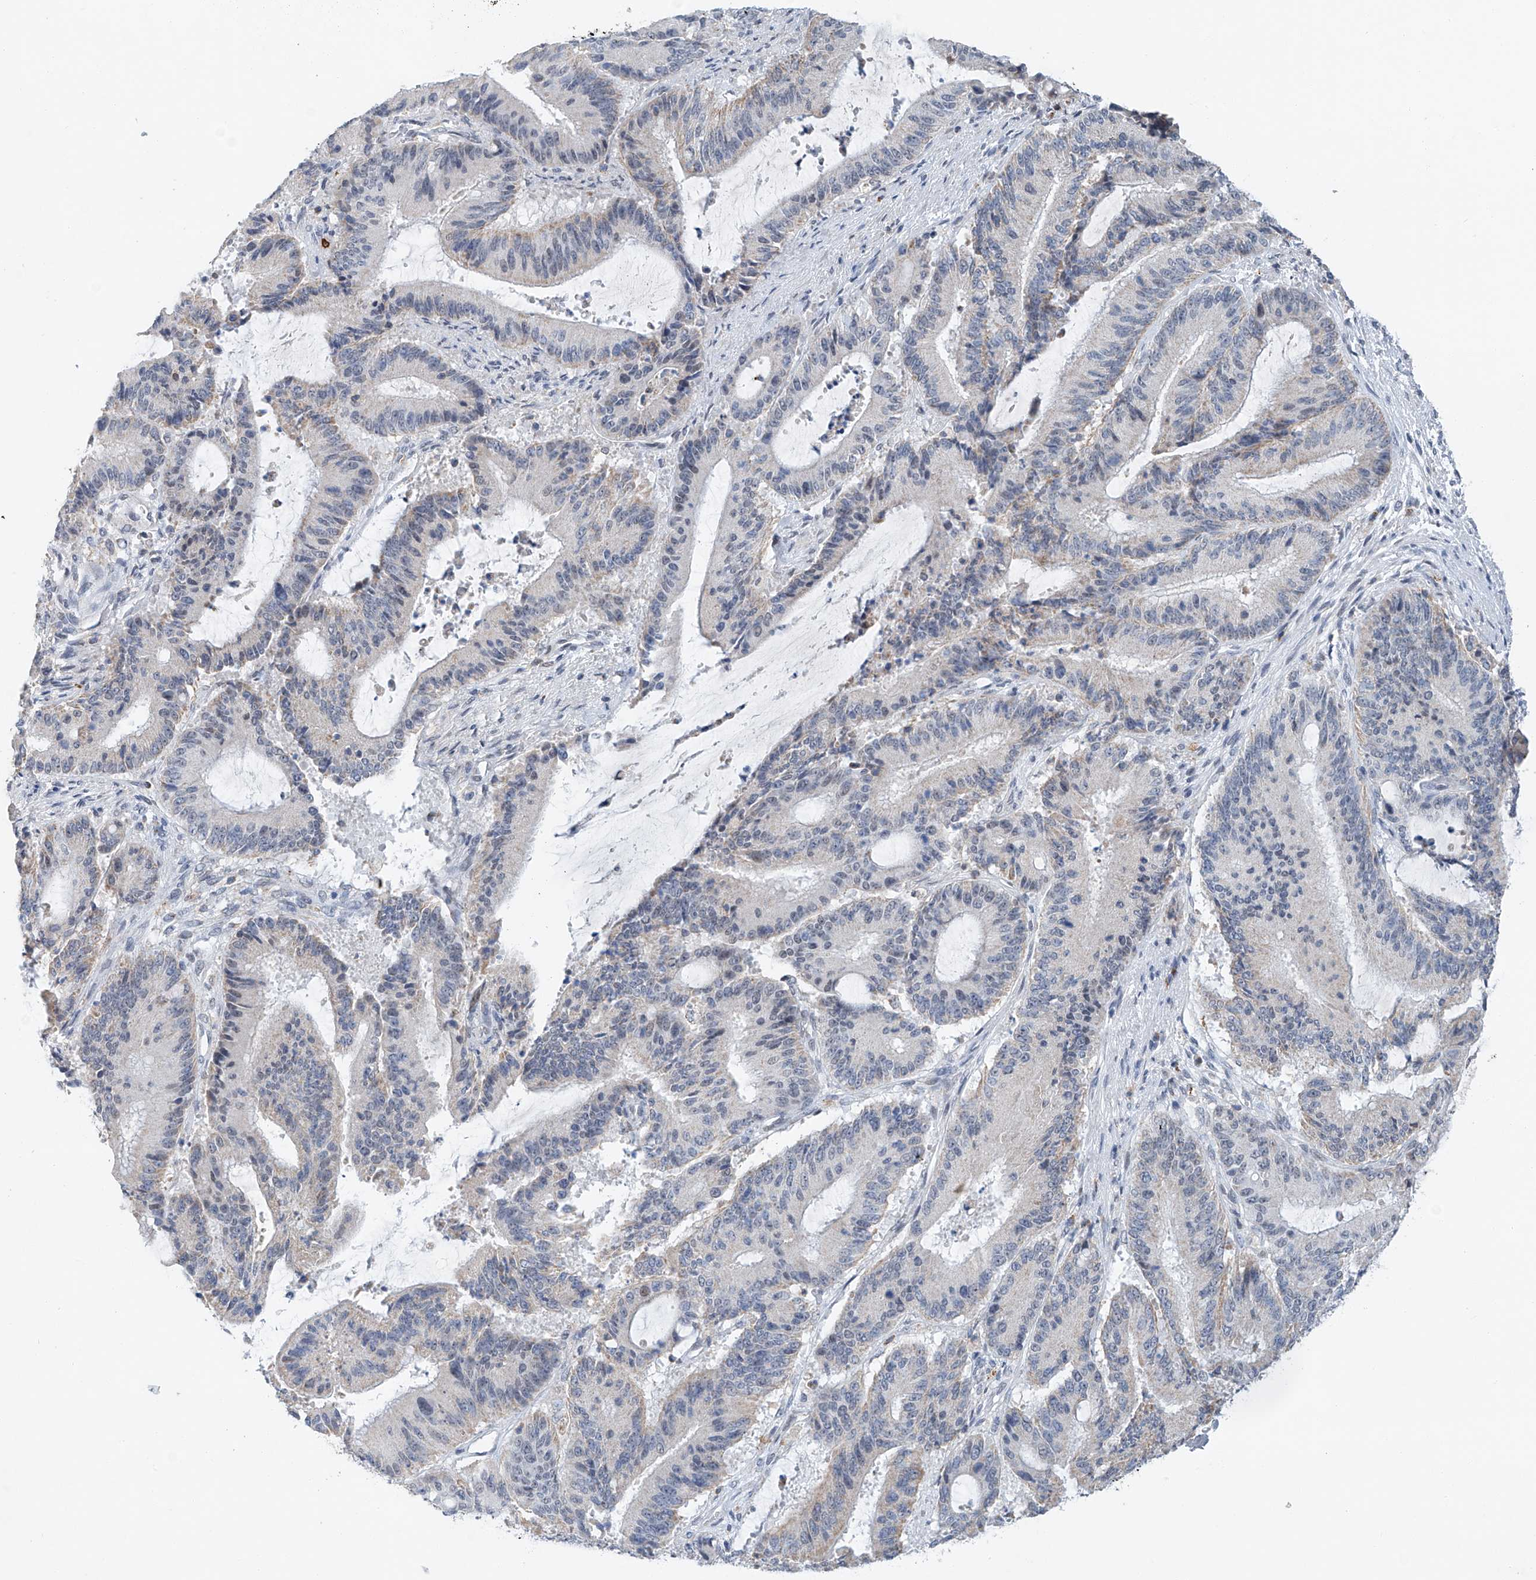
{"staining": {"intensity": "weak", "quantity": "<25%", "location": "cytoplasmic/membranous"}, "tissue": "liver cancer", "cell_type": "Tumor cells", "image_type": "cancer", "snomed": [{"axis": "morphology", "description": "Normal tissue, NOS"}, {"axis": "morphology", "description": "Cholangiocarcinoma"}, {"axis": "topography", "description": "Liver"}, {"axis": "topography", "description": "Peripheral nerve tissue"}], "caption": "High magnification brightfield microscopy of cholangiocarcinoma (liver) stained with DAB (3,3'-diaminobenzidine) (brown) and counterstained with hematoxylin (blue): tumor cells show no significant positivity. (Brightfield microscopy of DAB (3,3'-diaminobenzidine) IHC at high magnification).", "gene": "KLF15", "patient": {"sex": "female", "age": 73}}